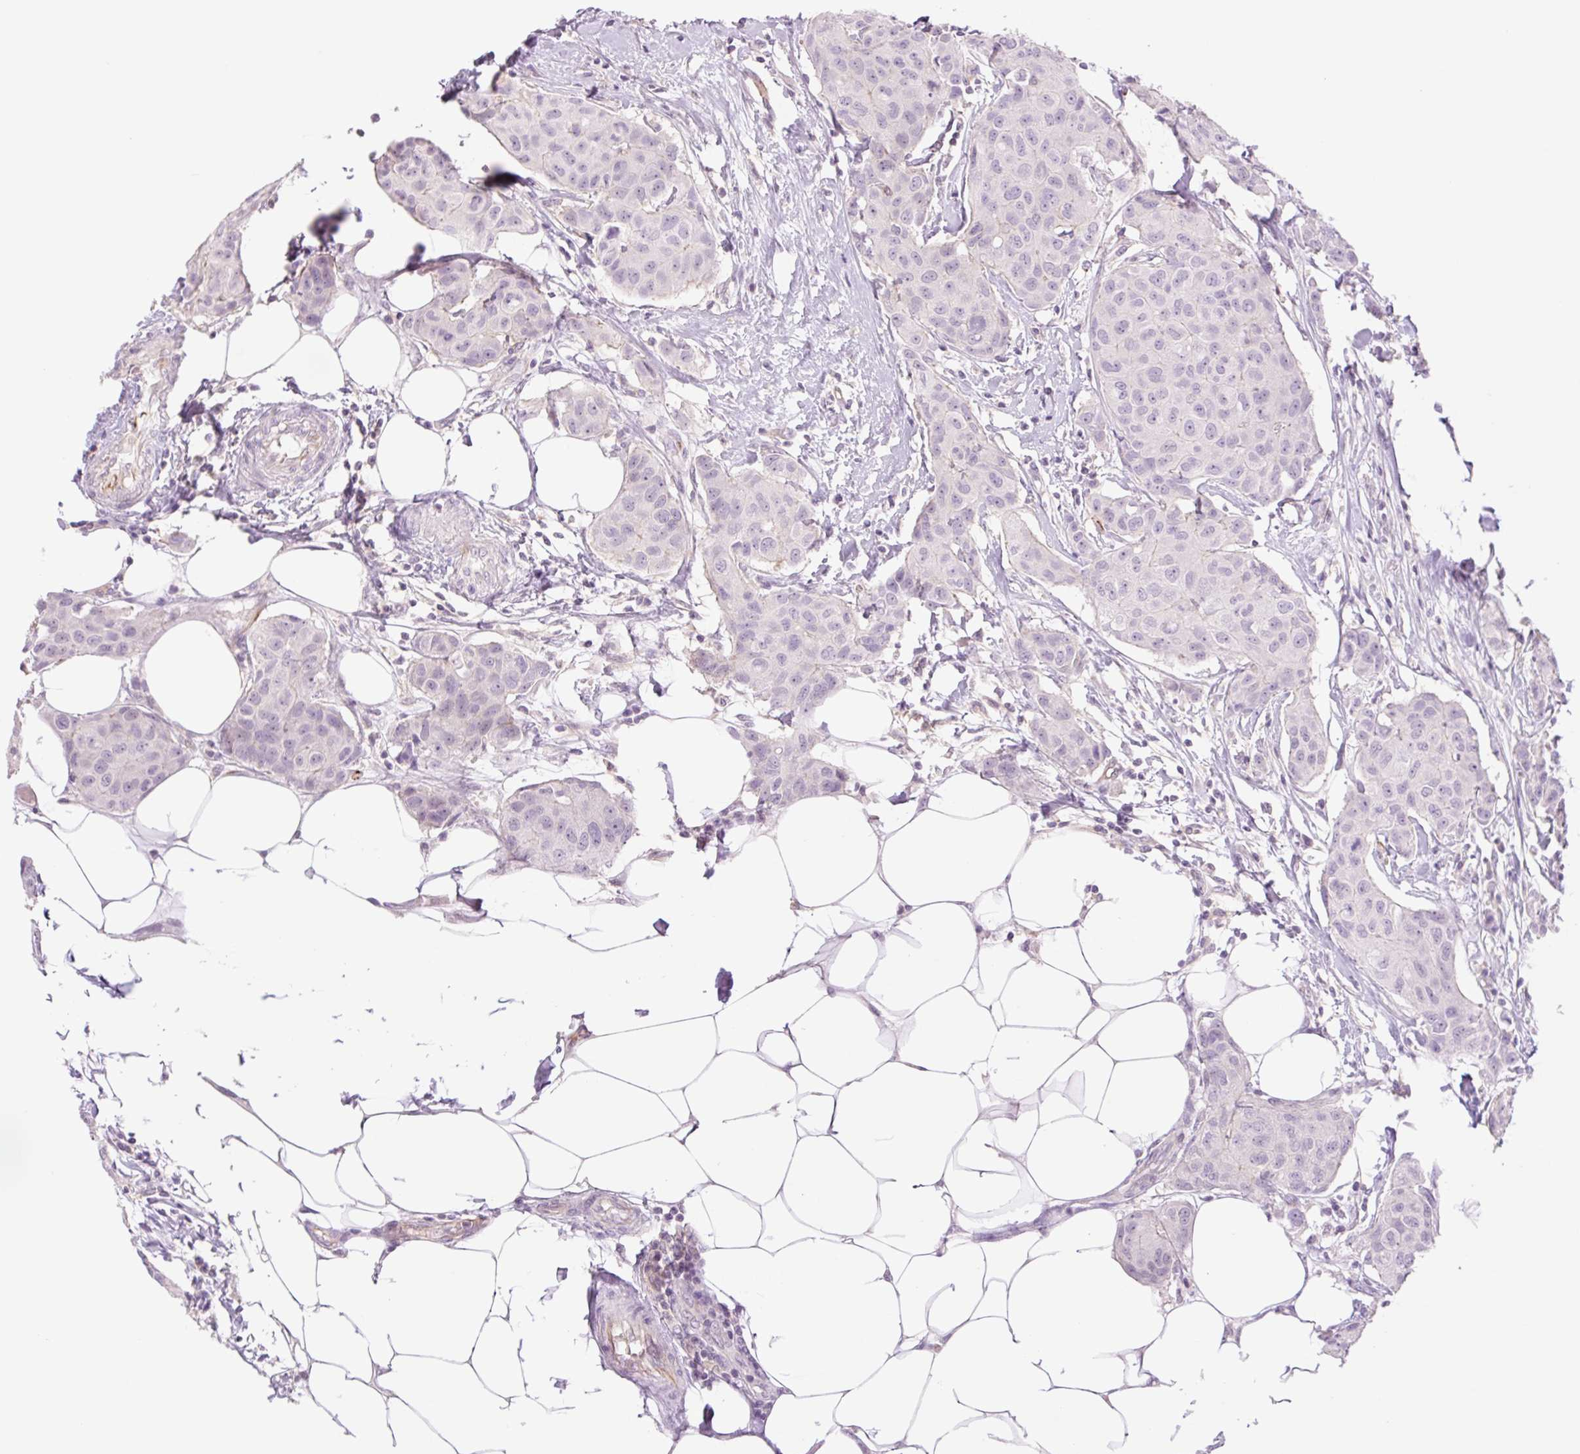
{"staining": {"intensity": "negative", "quantity": "none", "location": "none"}, "tissue": "breast cancer", "cell_type": "Tumor cells", "image_type": "cancer", "snomed": [{"axis": "morphology", "description": "Duct carcinoma"}, {"axis": "topography", "description": "Breast"}, {"axis": "topography", "description": "Lymph node"}], "caption": "Immunohistochemical staining of breast cancer (infiltrating ductal carcinoma) displays no significant positivity in tumor cells.", "gene": "ZFYVE21", "patient": {"sex": "female", "age": 80}}